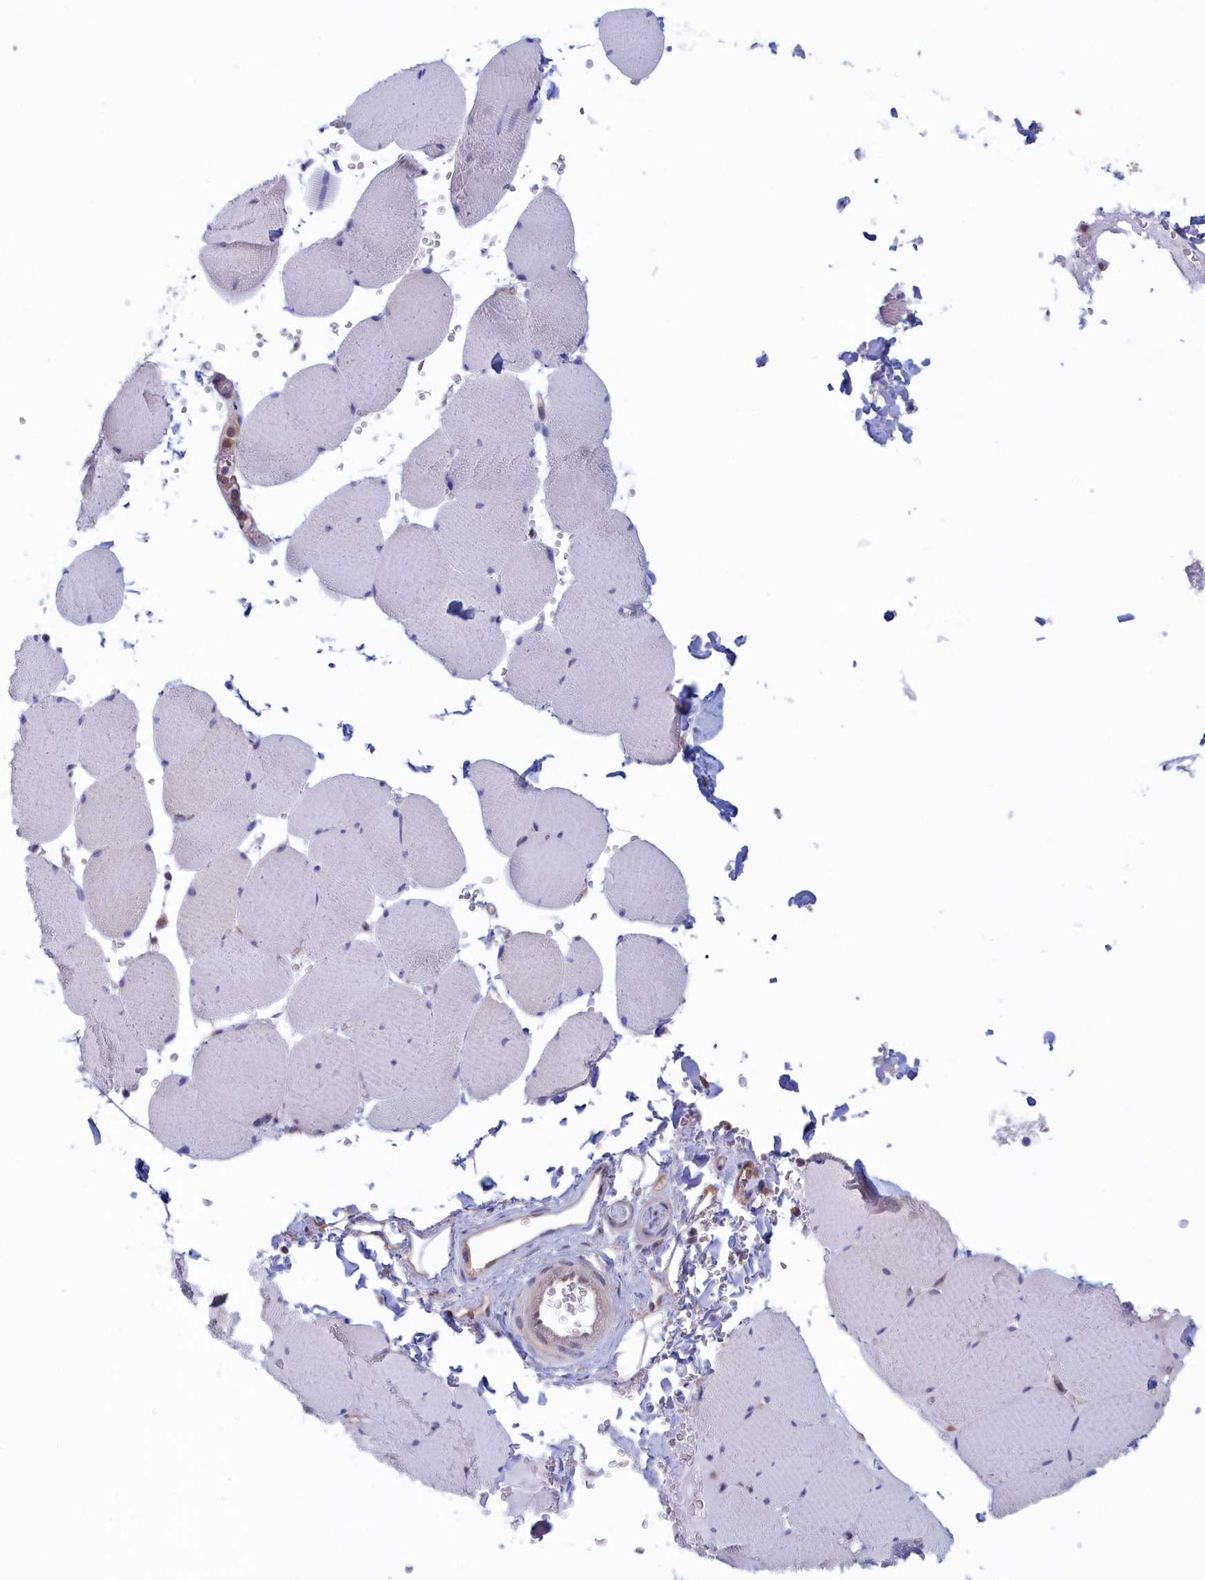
{"staining": {"intensity": "negative", "quantity": "none", "location": "none"}, "tissue": "skeletal muscle", "cell_type": "Myocytes", "image_type": "normal", "snomed": [{"axis": "morphology", "description": "Normal tissue, NOS"}, {"axis": "topography", "description": "Skeletal muscle"}, {"axis": "topography", "description": "Head-Neck"}], "caption": "High power microscopy image of an IHC histopathology image of unremarkable skeletal muscle, revealing no significant positivity in myocytes. Brightfield microscopy of IHC stained with DAB (3,3'-diaminobenzidine) (brown) and hematoxylin (blue), captured at high magnification.", "gene": "SYNDIG1L", "patient": {"sex": "male", "age": 66}}